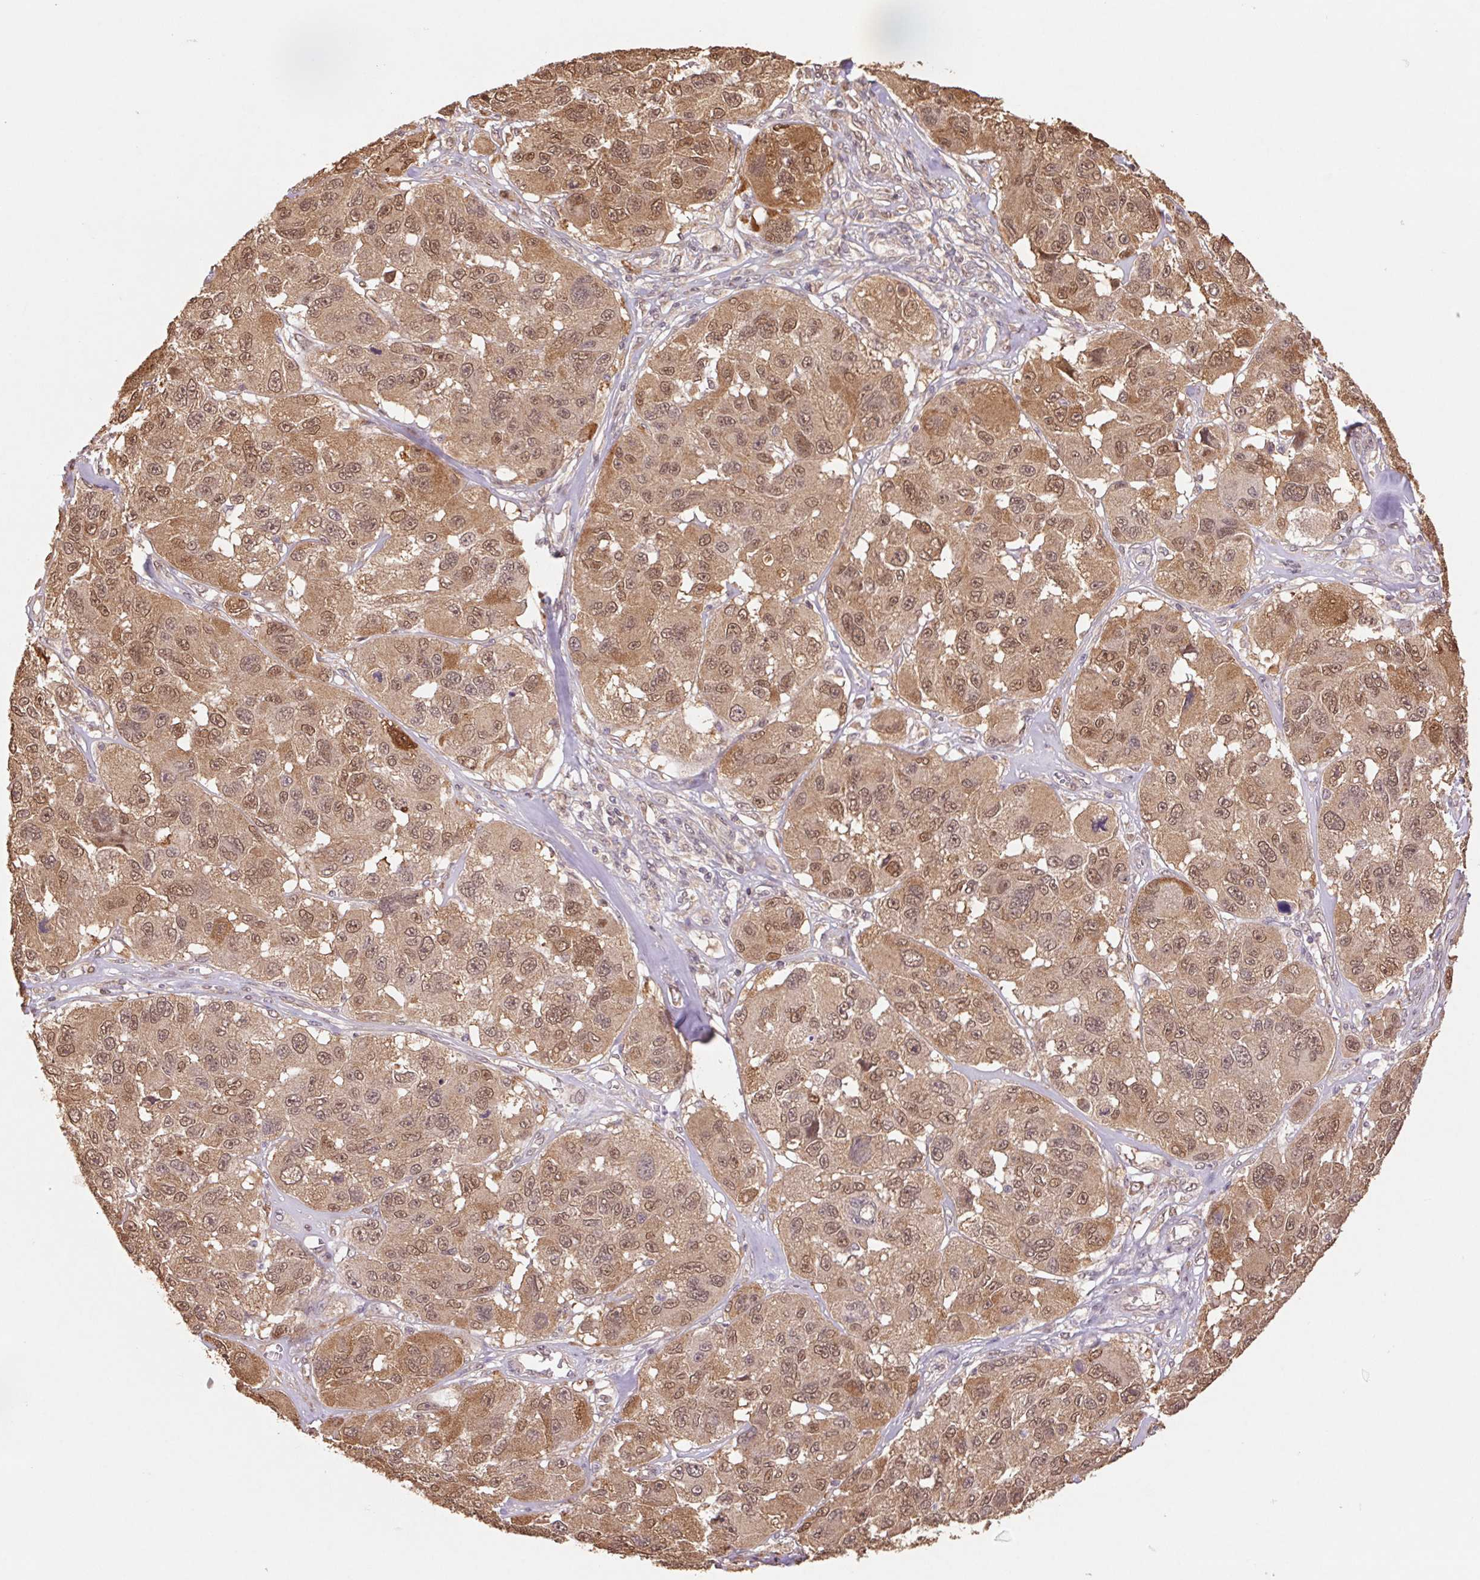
{"staining": {"intensity": "moderate", "quantity": ">75%", "location": "cytoplasmic/membranous,nuclear"}, "tissue": "melanoma", "cell_type": "Tumor cells", "image_type": "cancer", "snomed": [{"axis": "morphology", "description": "Malignant melanoma, NOS"}, {"axis": "topography", "description": "Skin"}], "caption": "A brown stain shows moderate cytoplasmic/membranous and nuclear staining of a protein in human malignant melanoma tumor cells. (DAB (3,3'-diaminobenzidine) IHC with brightfield microscopy, high magnification).", "gene": "CUTA", "patient": {"sex": "female", "age": 66}}